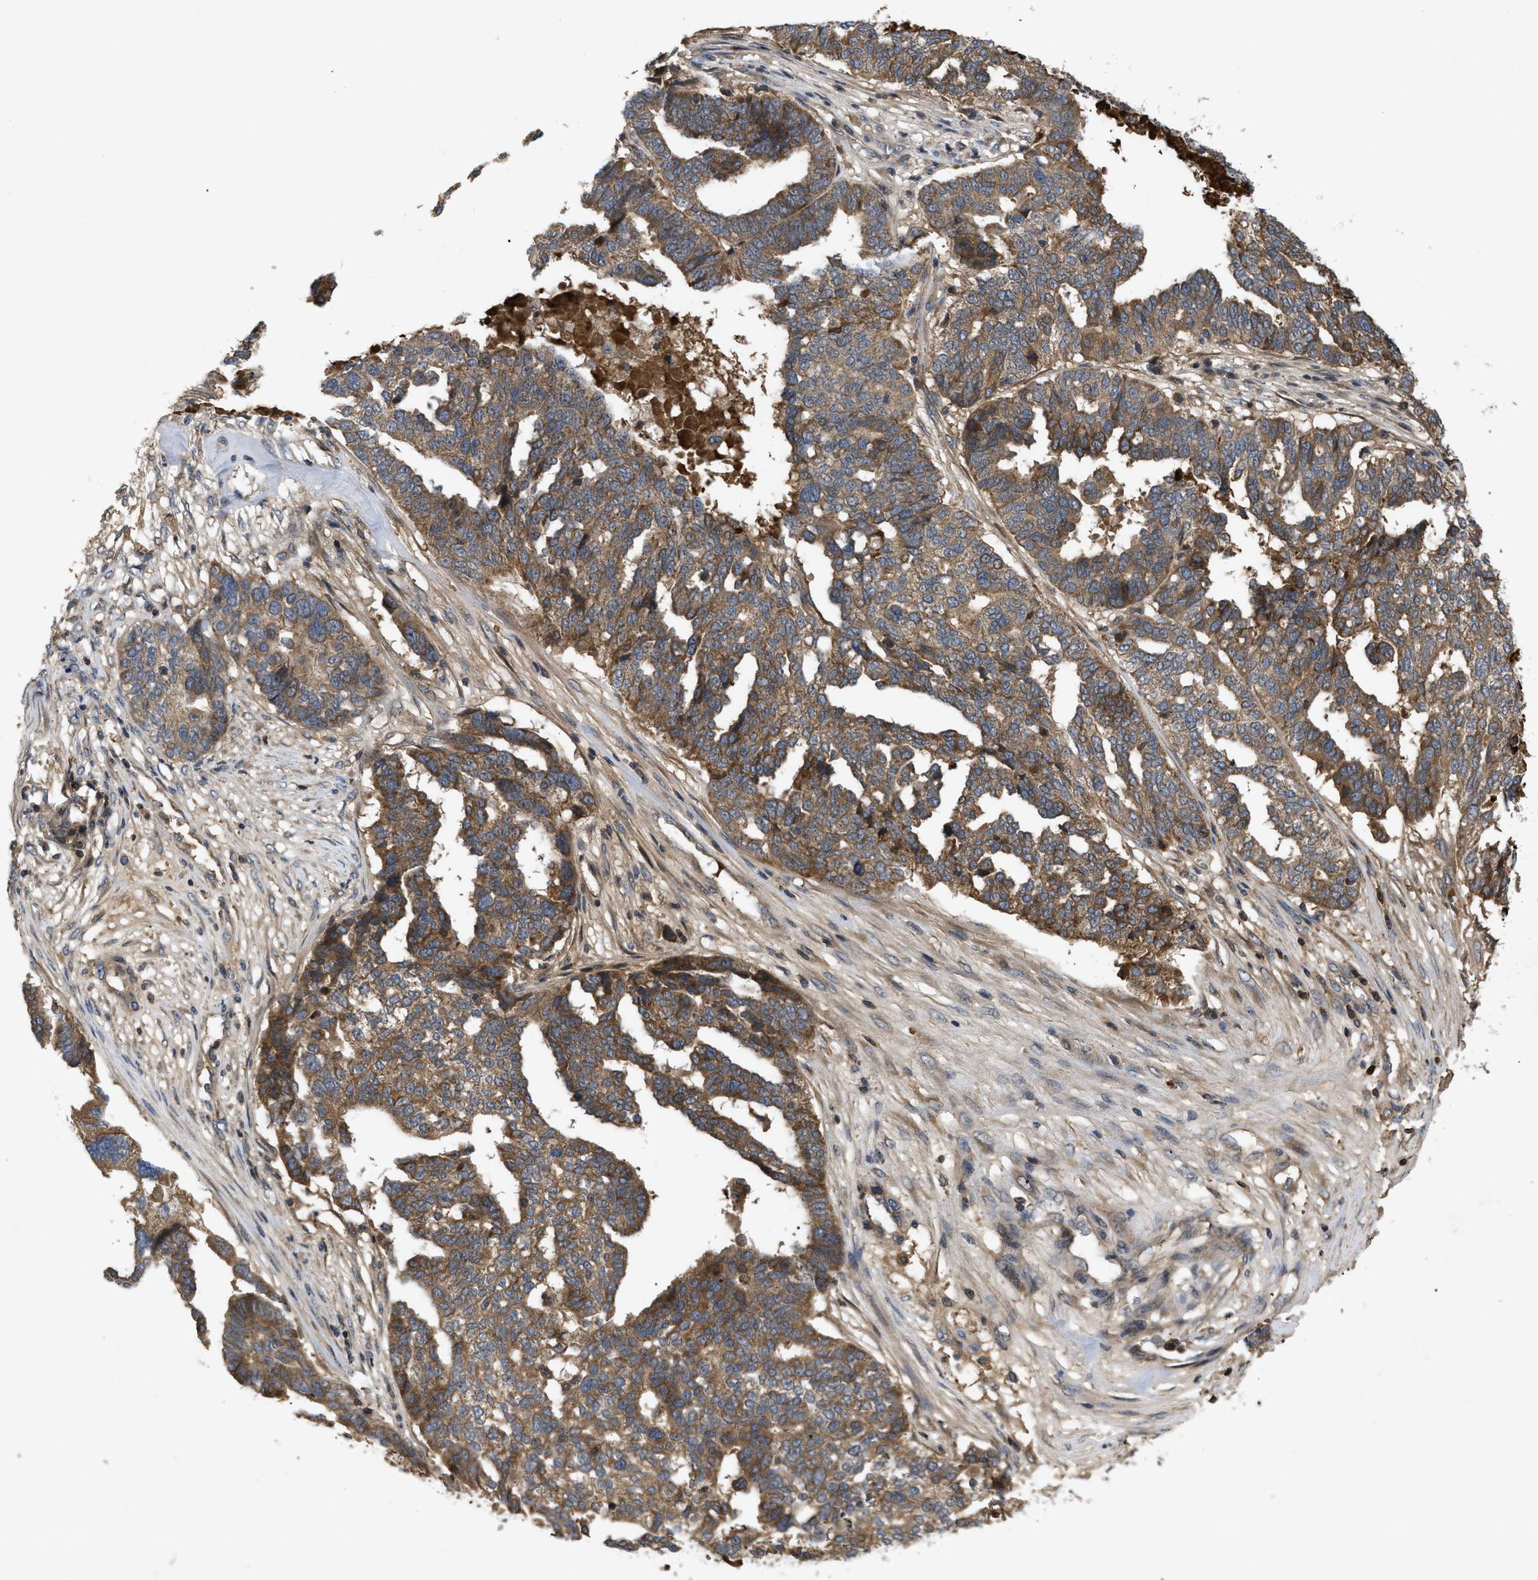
{"staining": {"intensity": "moderate", "quantity": ">75%", "location": "cytoplasmic/membranous"}, "tissue": "ovarian cancer", "cell_type": "Tumor cells", "image_type": "cancer", "snomed": [{"axis": "morphology", "description": "Cystadenocarcinoma, serous, NOS"}, {"axis": "topography", "description": "Ovary"}], "caption": "This is an image of immunohistochemistry staining of serous cystadenocarcinoma (ovarian), which shows moderate expression in the cytoplasmic/membranous of tumor cells.", "gene": "RAB2A", "patient": {"sex": "female", "age": 59}}